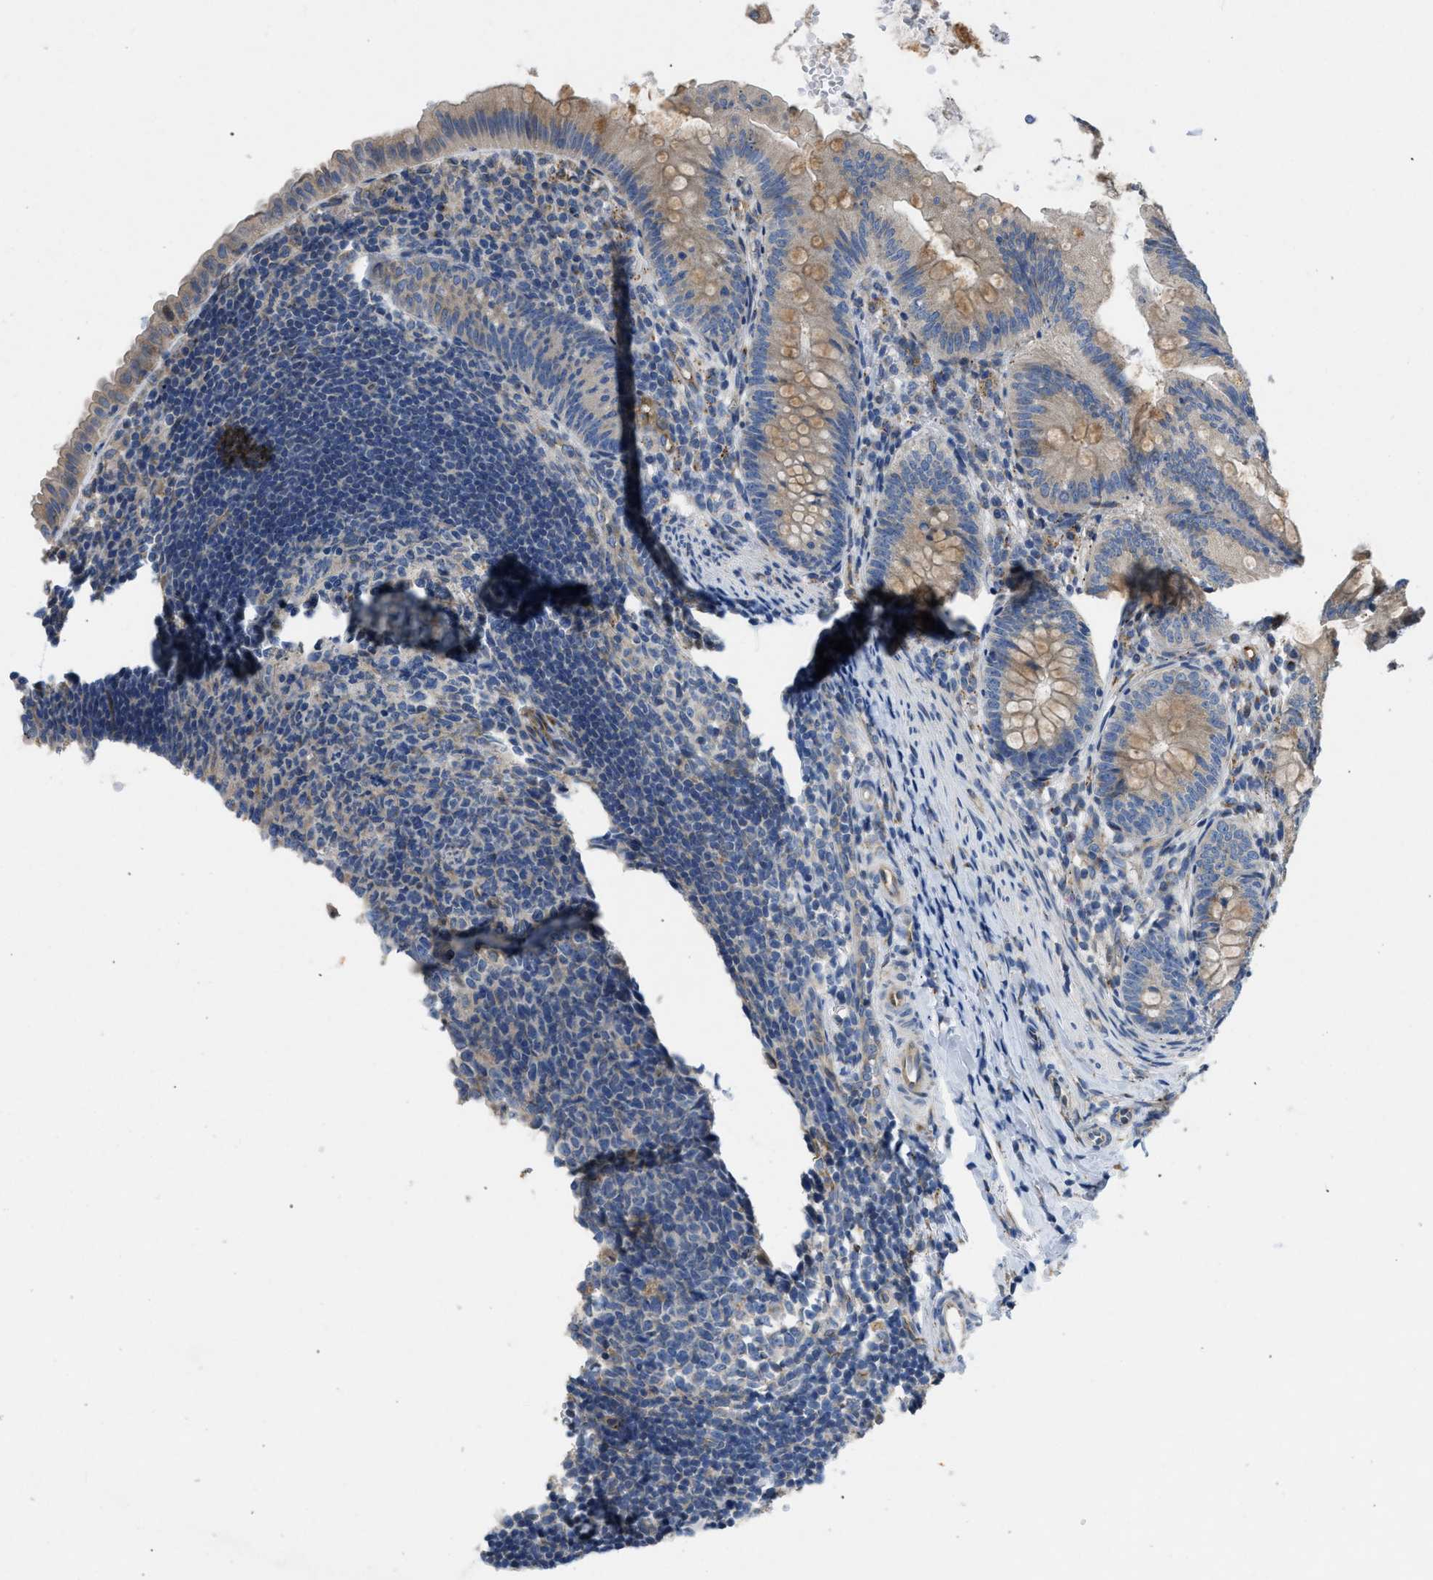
{"staining": {"intensity": "weak", "quantity": "25%-75%", "location": "cytoplasmic/membranous"}, "tissue": "appendix", "cell_type": "Glandular cells", "image_type": "normal", "snomed": [{"axis": "morphology", "description": "Normal tissue, NOS"}, {"axis": "topography", "description": "Appendix"}], "caption": "IHC image of normal appendix stained for a protein (brown), which demonstrates low levels of weak cytoplasmic/membranous staining in approximately 25%-75% of glandular cells.", "gene": "GGCX", "patient": {"sex": "male", "age": 1}}